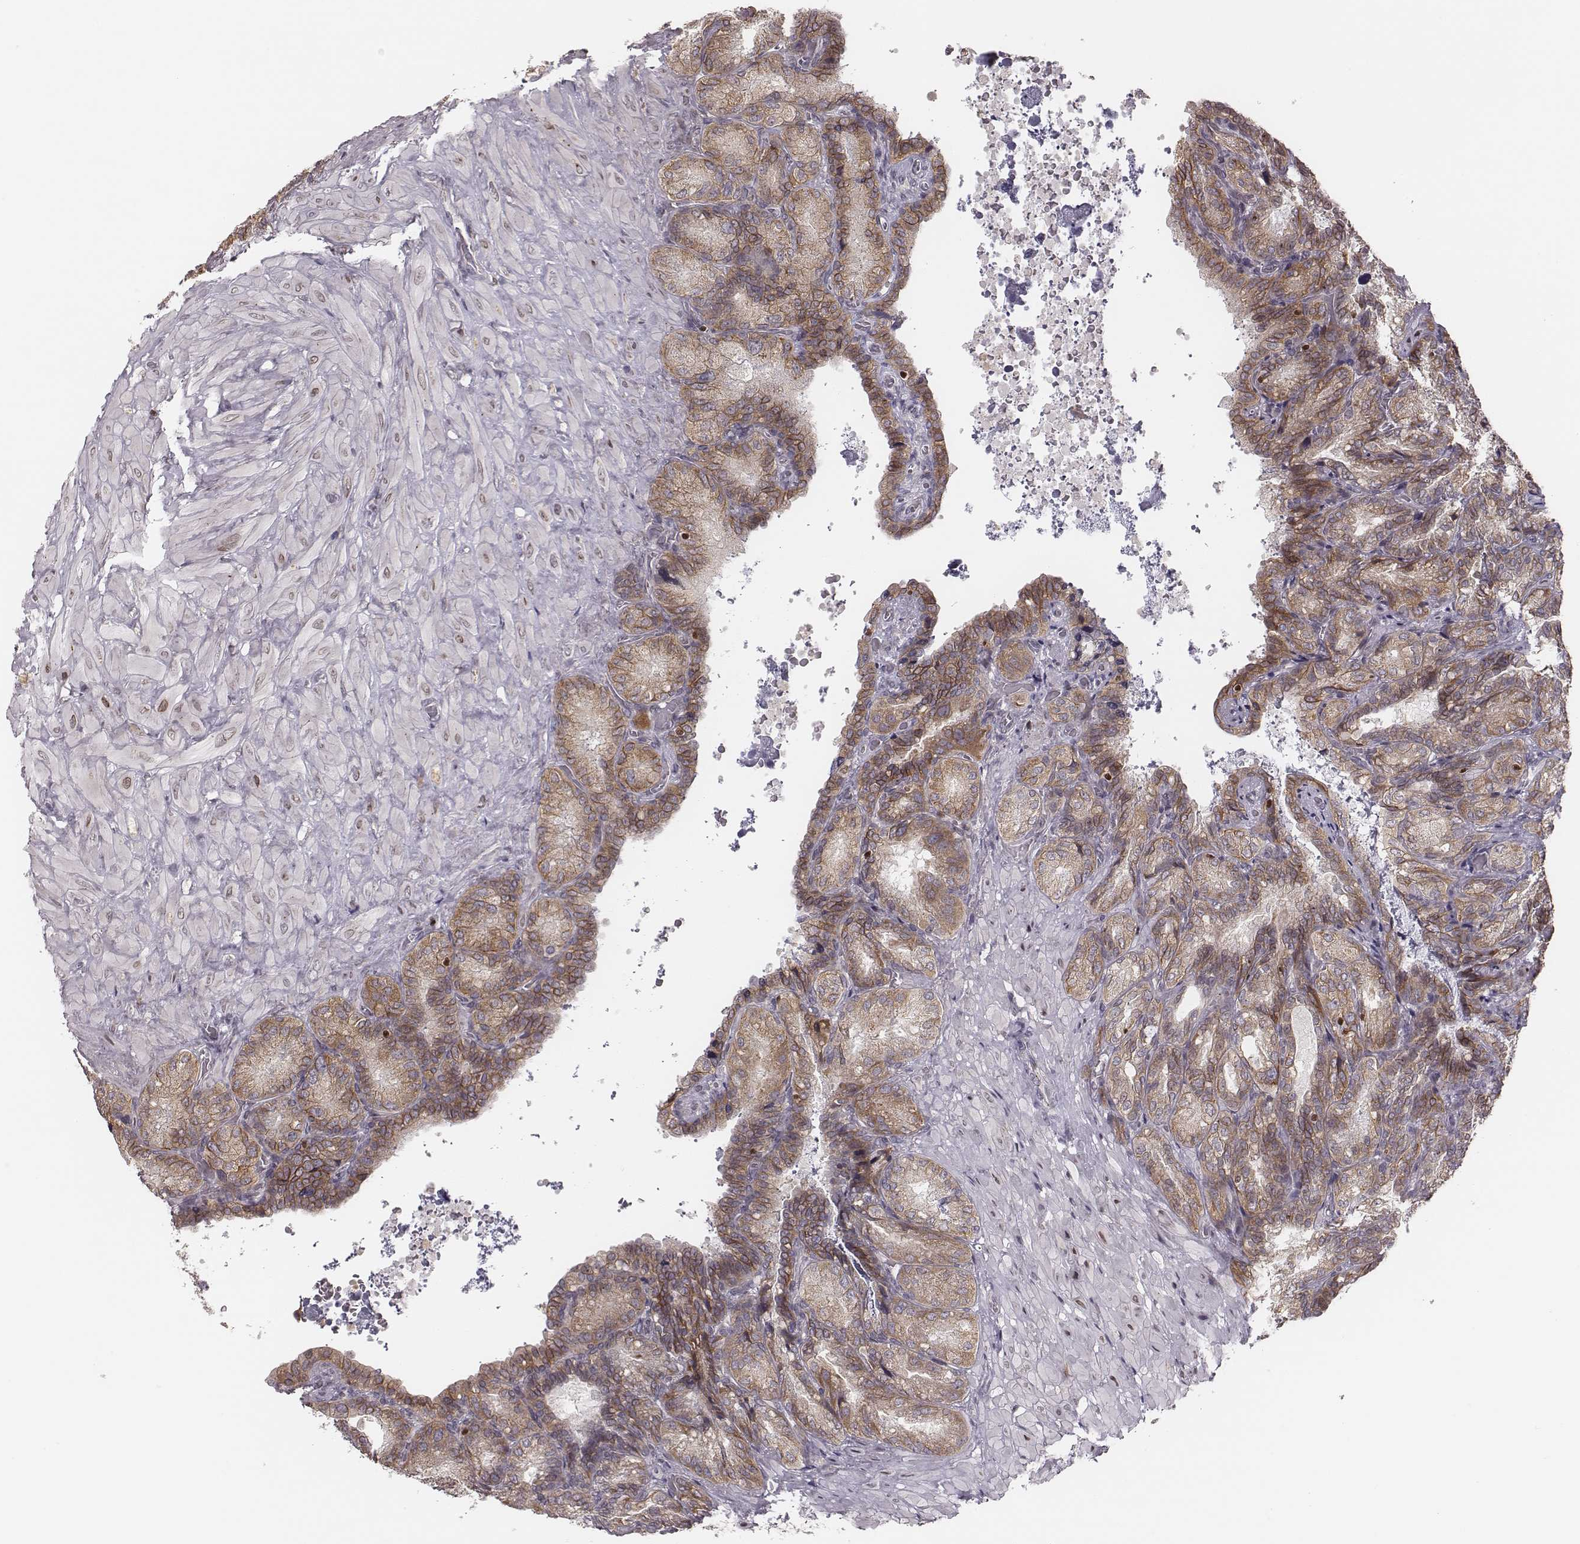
{"staining": {"intensity": "moderate", "quantity": ">75%", "location": "cytoplasmic/membranous"}, "tissue": "seminal vesicle", "cell_type": "Glandular cells", "image_type": "normal", "snomed": [{"axis": "morphology", "description": "Normal tissue, NOS"}, {"axis": "topography", "description": "Seminal veicle"}], "caption": "This image shows IHC staining of unremarkable seminal vesicle, with medium moderate cytoplasmic/membranous staining in approximately >75% of glandular cells.", "gene": "WDR59", "patient": {"sex": "male", "age": 68}}